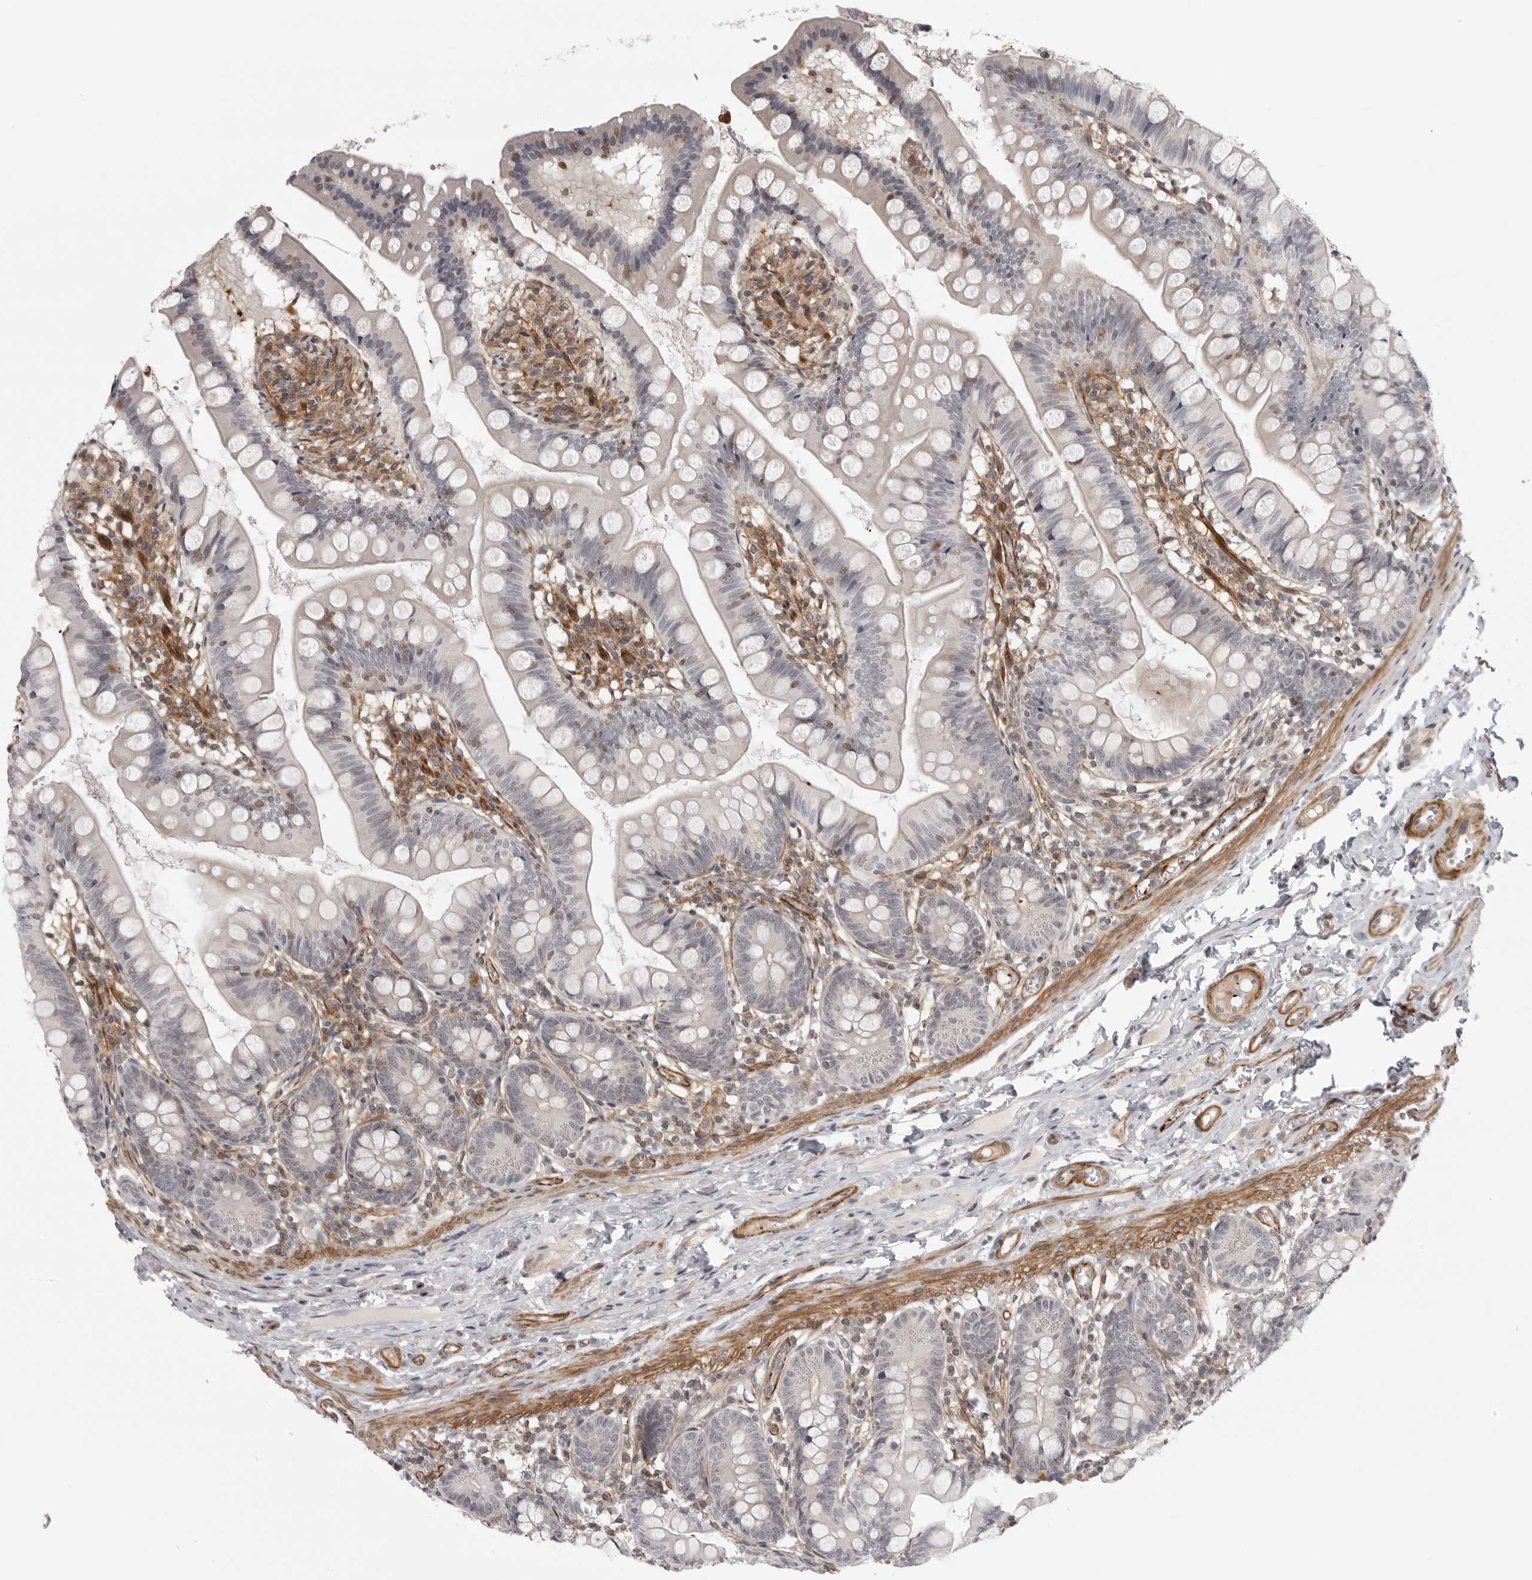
{"staining": {"intensity": "negative", "quantity": "none", "location": "none"}, "tissue": "small intestine", "cell_type": "Glandular cells", "image_type": "normal", "snomed": [{"axis": "morphology", "description": "Normal tissue, NOS"}, {"axis": "topography", "description": "Small intestine"}], "caption": "An image of small intestine stained for a protein exhibits no brown staining in glandular cells.", "gene": "TUT4", "patient": {"sex": "male", "age": 7}}